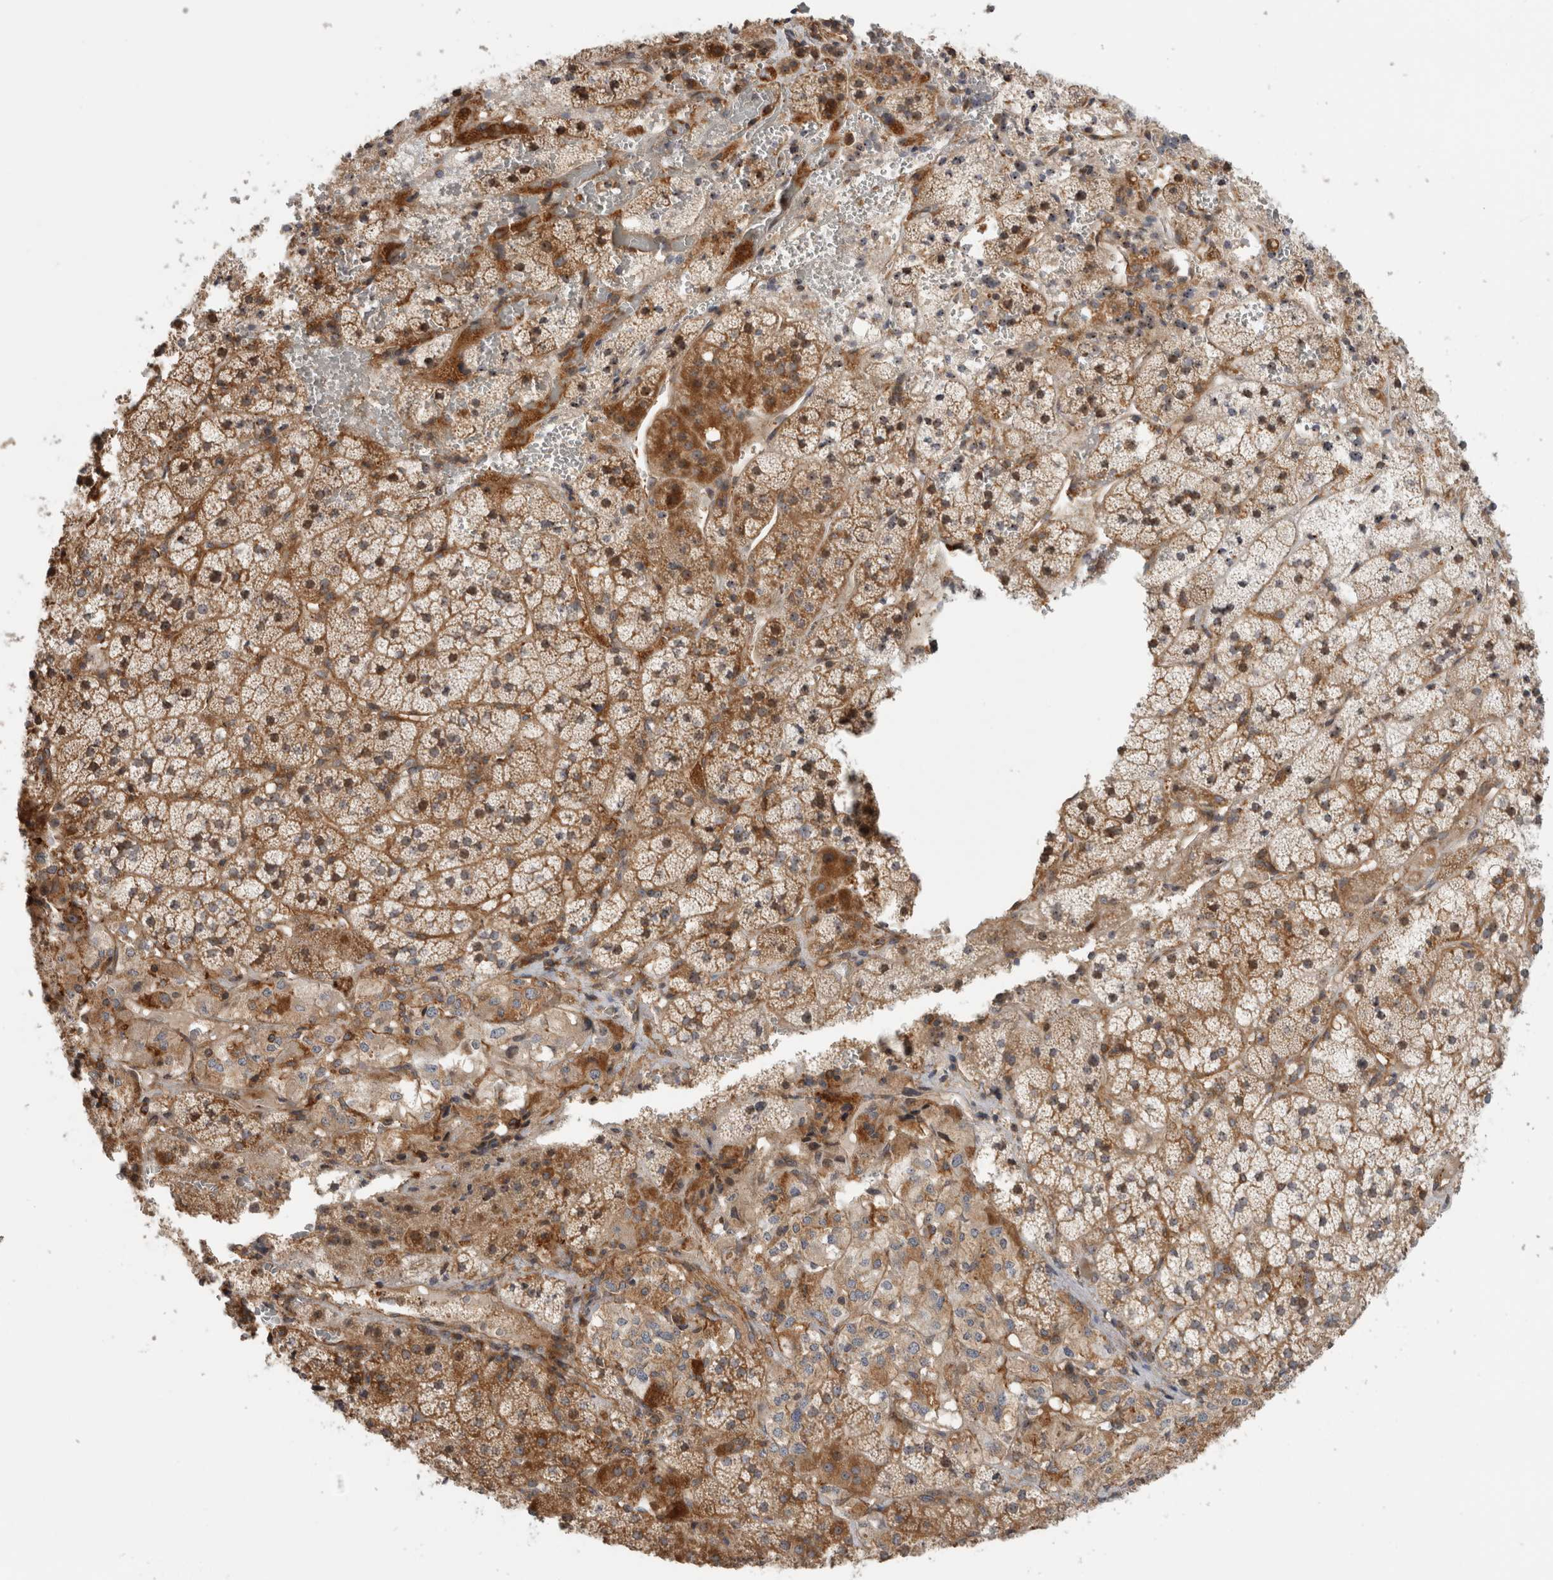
{"staining": {"intensity": "moderate", "quantity": ">75%", "location": "cytoplasmic/membranous,nuclear"}, "tissue": "adrenal gland", "cell_type": "Glandular cells", "image_type": "normal", "snomed": [{"axis": "morphology", "description": "Normal tissue, NOS"}, {"axis": "topography", "description": "Adrenal gland"}], "caption": "The micrograph demonstrates immunohistochemical staining of unremarkable adrenal gland. There is moderate cytoplasmic/membranous,nuclear positivity is appreciated in about >75% of glandular cells.", "gene": "WASF2", "patient": {"sex": "female", "age": 44}}